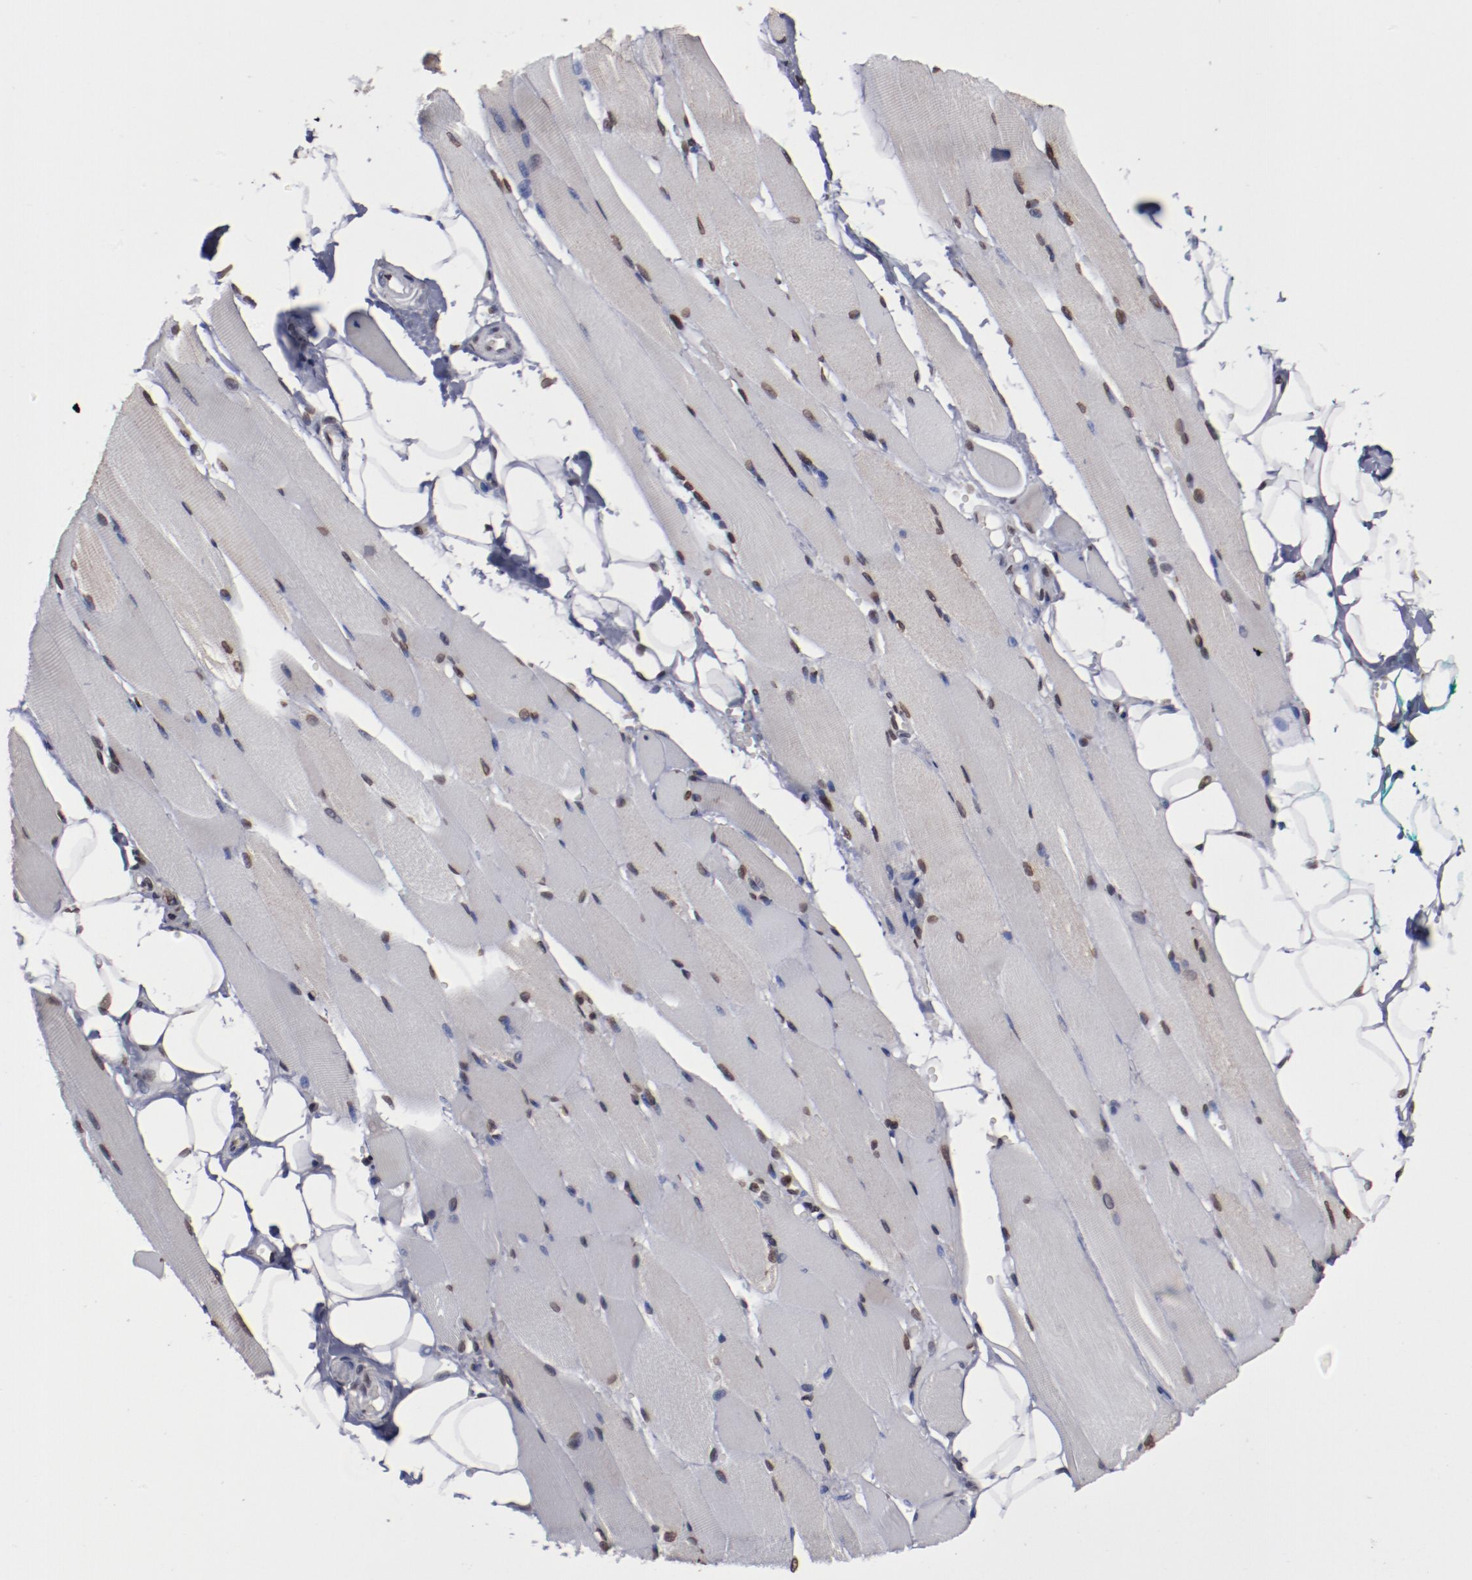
{"staining": {"intensity": "weak", "quantity": ">75%", "location": "nuclear"}, "tissue": "skeletal muscle", "cell_type": "Myocytes", "image_type": "normal", "snomed": [{"axis": "morphology", "description": "Normal tissue, NOS"}, {"axis": "topography", "description": "Skeletal muscle"}, {"axis": "topography", "description": "Peripheral nerve tissue"}], "caption": "This is an image of immunohistochemistry (IHC) staining of benign skeletal muscle, which shows weak expression in the nuclear of myocytes.", "gene": "AKT1", "patient": {"sex": "female", "age": 84}}